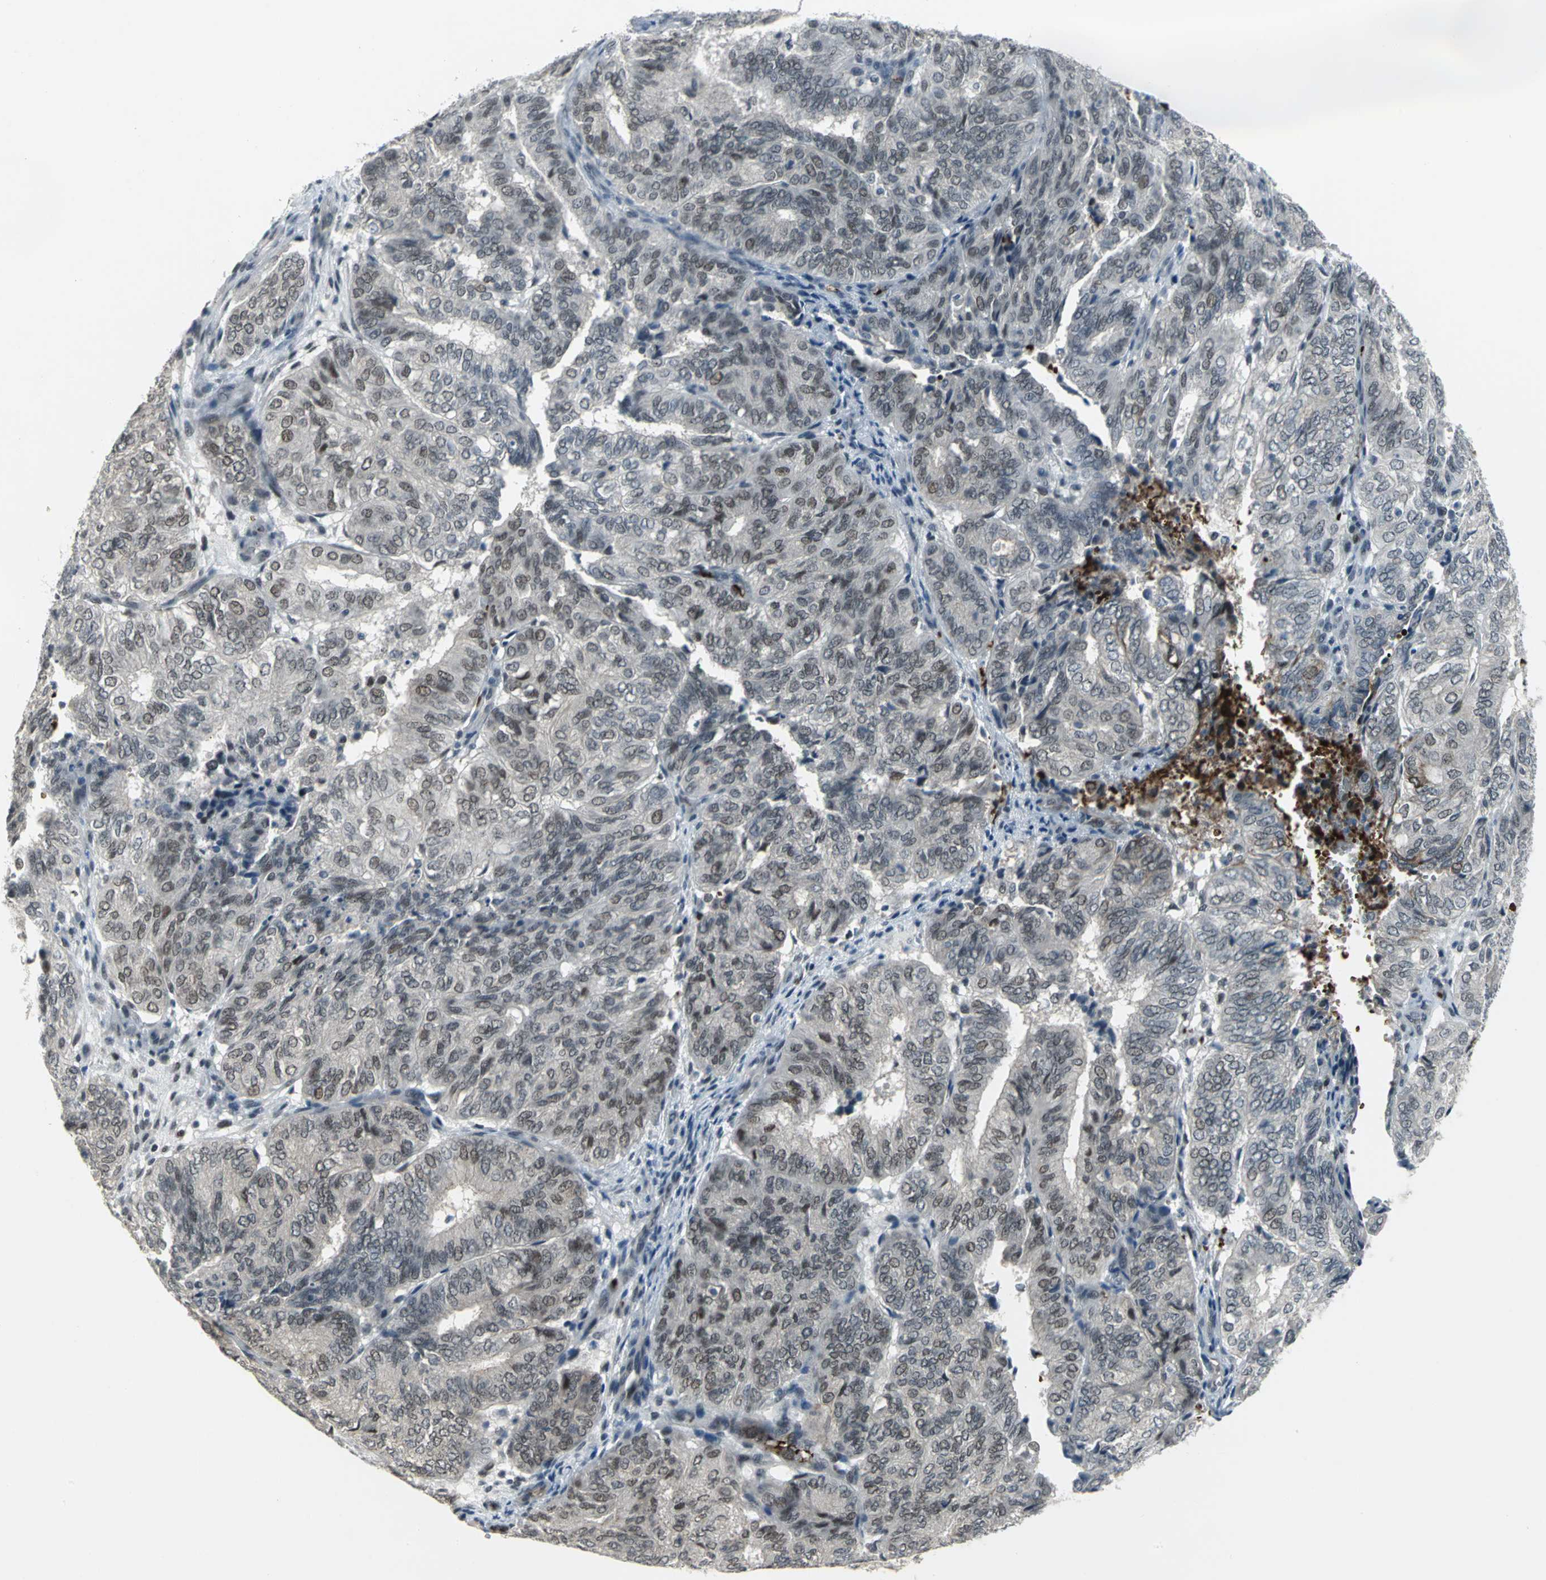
{"staining": {"intensity": "weak", "quantity": "25%-75%", "location": "nuclear"}, "tissue": "endometrial cancer", "cell_type": "Tumor cells", "image_type": "cancer", "snomed": [{"axis": "morphology", "description": "Adenocarcinoma, NOS"}, {"axis": "topography", "description": "Uterus"}], "caption": "Weak nuclear expression for a protein is present in approximately 25%-75% of tumor cells of endometrial cancer using immunohistochemistry.", "gene": "GLI3", "patient": {"sex": "female", "age": 60}}